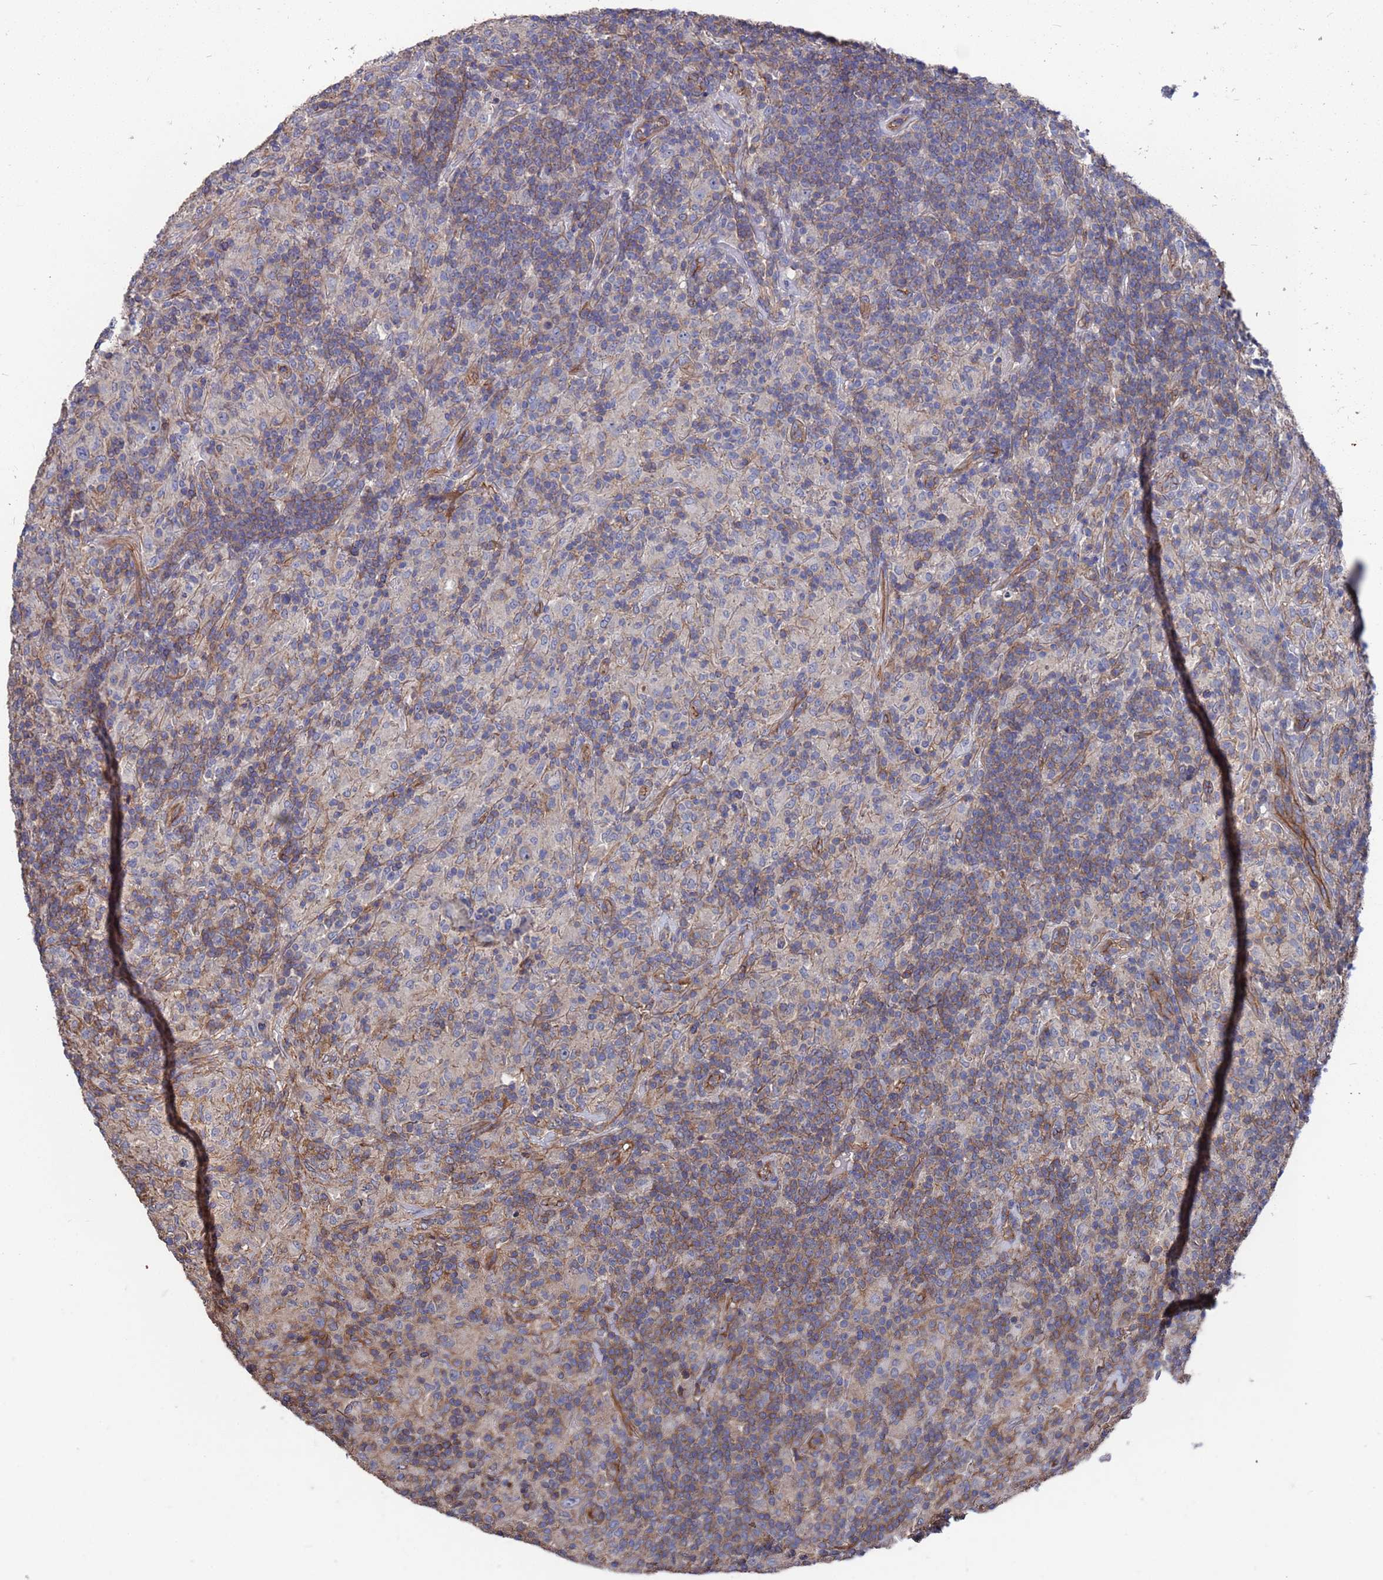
{"staining": {"intensity": "negative", "quantity": "none", "location": "none"}, "tissue": "lymphoma", "cell_type": "Tumor cells", "image_type": "cancer", "snomed": [{"axis": "morphology", "description": "Hodgkin's disease, NOS"}, {"axis": "topography", "description": "Lymph node"}], "caption": "Lymphoma was stained to show a protein in brown. There is no significant expression in tumor cells. The staining is performed using DAB (3,3'-diaminobenzidine) brown chromogen with nuclei counter-stained in using hematoxylin.", "gene": "NDUFAF6", "patient": {"sex": "male", "age": 70}}